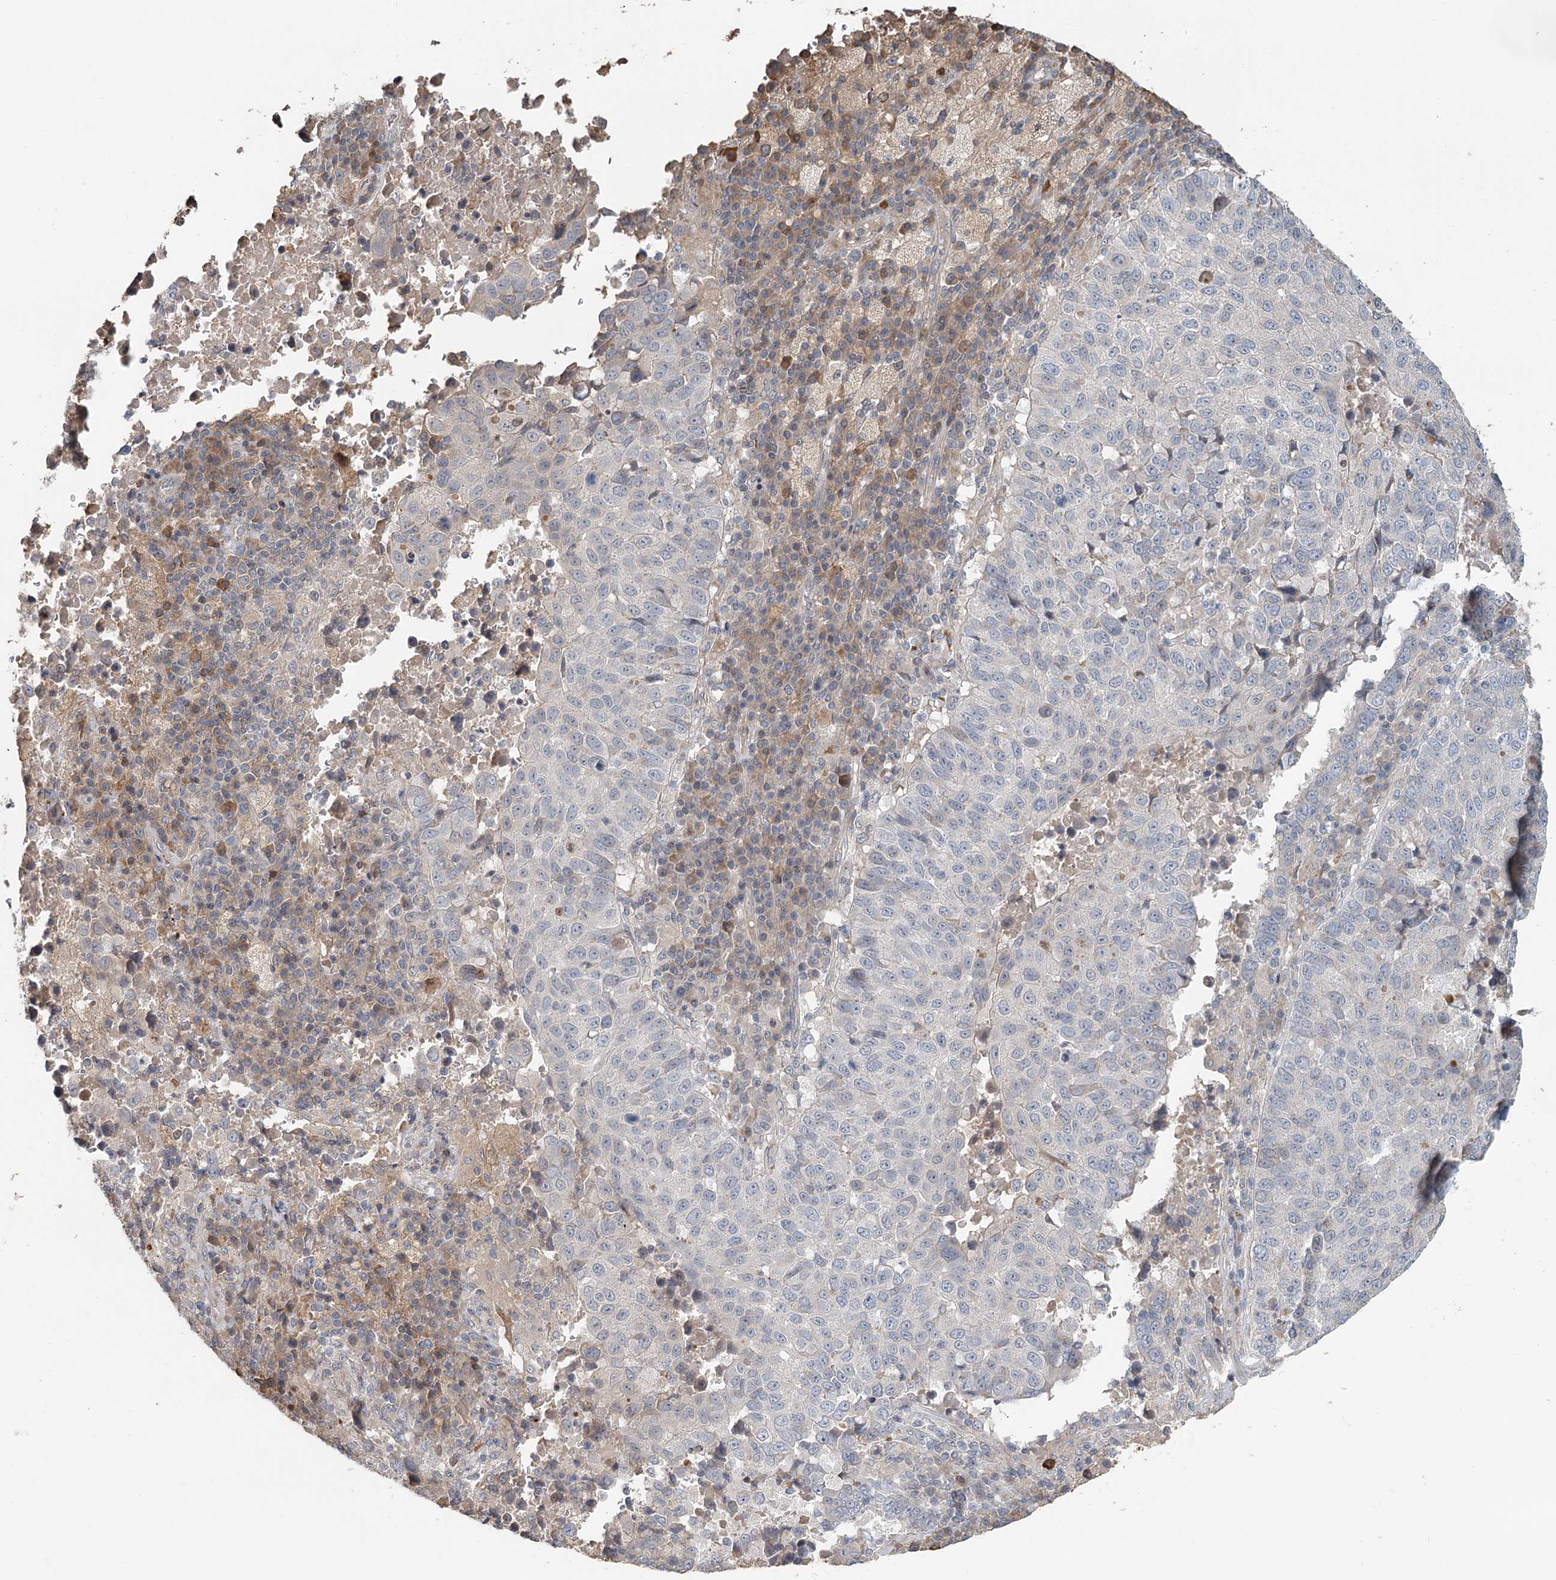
{"staining": {"intensity": "negative", "quantity": "none", "location": "none"}, "tissue": "lung cancer", "cell_type": "Tumor cells", "image_type": "cancer", "snomed": [{"axis": "morphology", "description": "Squamous cell carcinoma, NOS"}, {"axis": "topography", "description": "Lung"}], "caption": "IHC histopathology image of human lung cancer stained for a protein (brown), which displays no positivity in tumor cells.", "gene": "RNF111", "patient": {"sex": "male", "age": 73}}